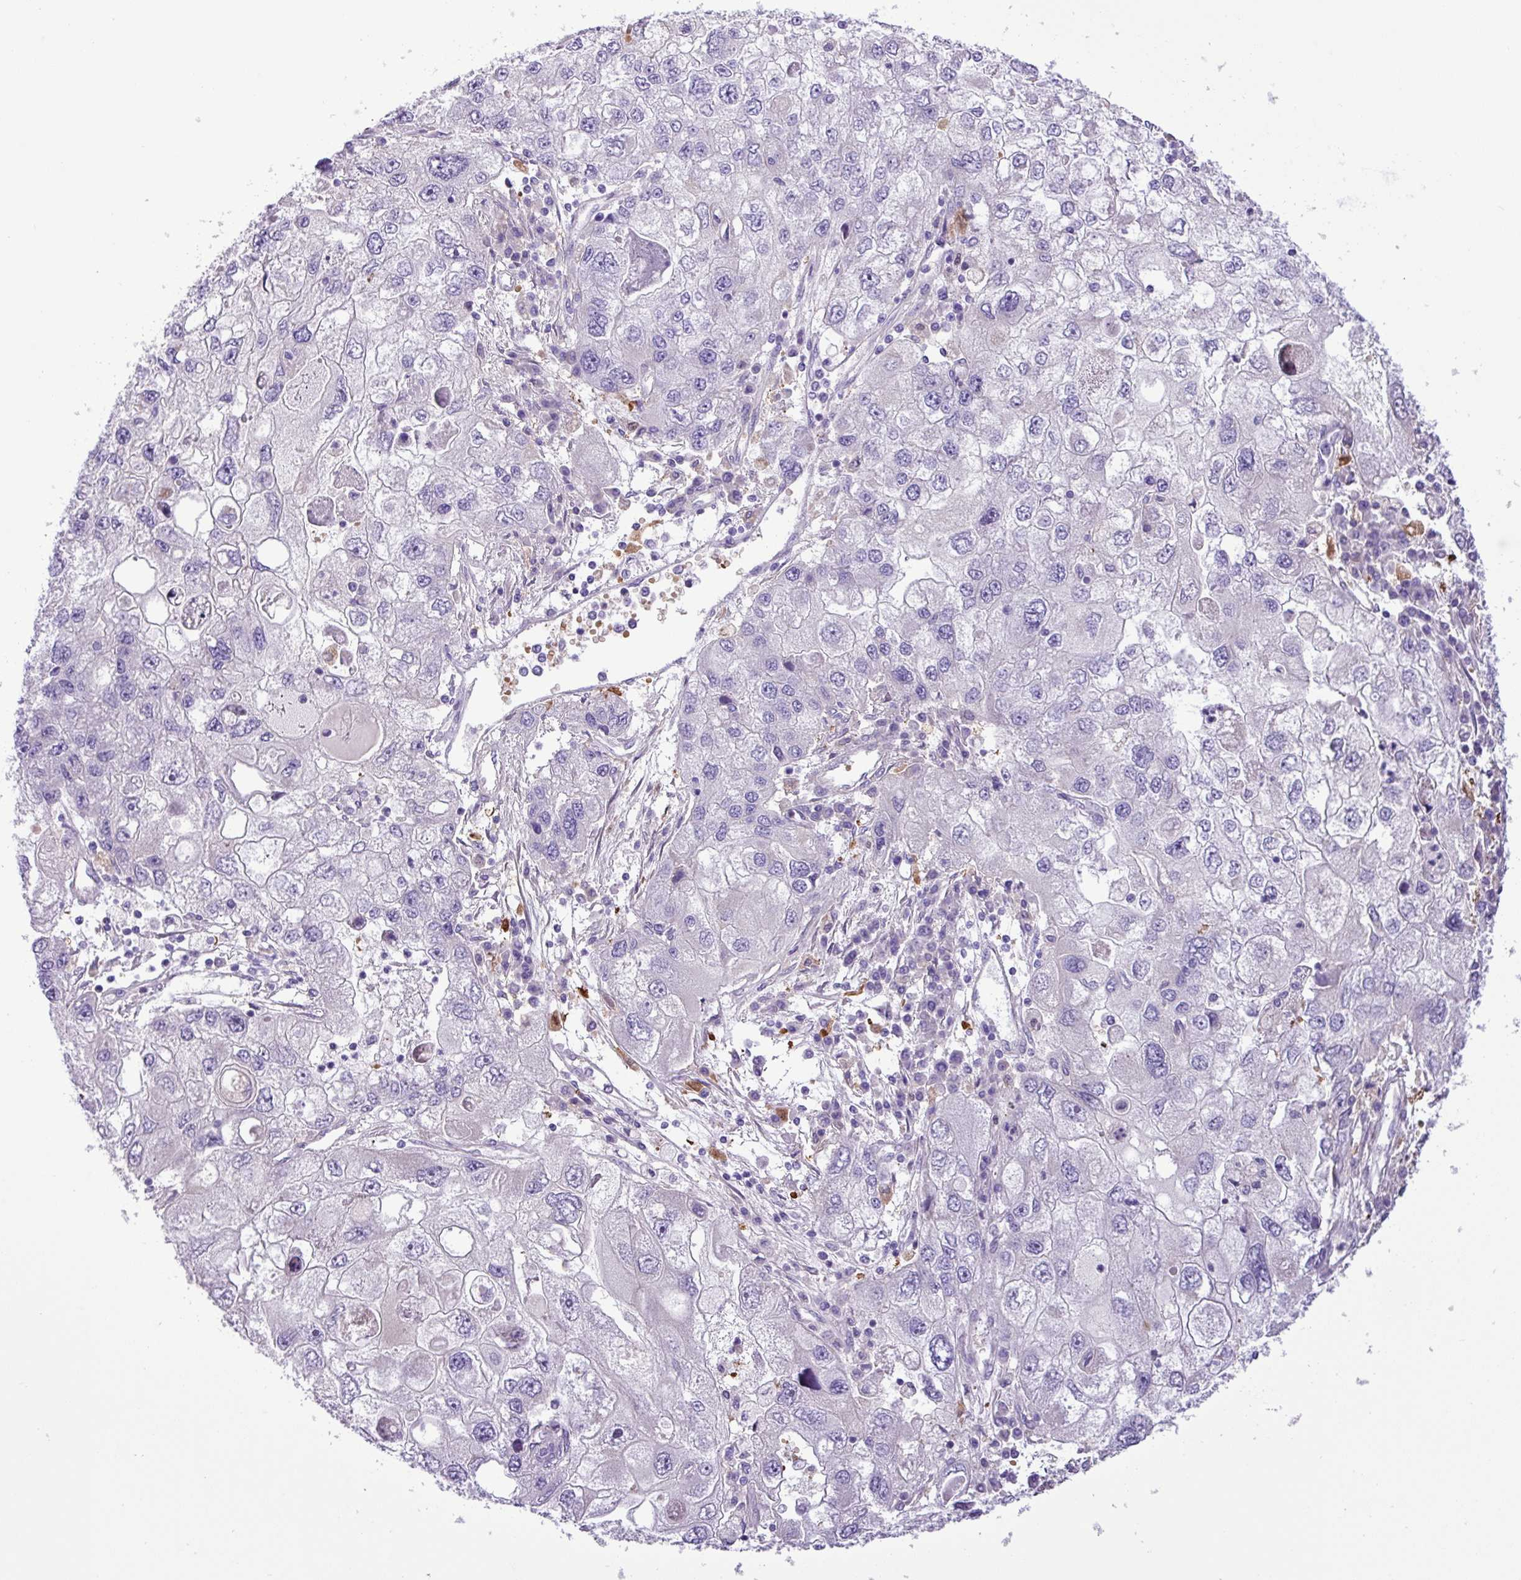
{"staining": {"intensity": "negative", "quantity": "none", "location": "none"}, "tissue": "endometrial cancer", "cell_type": "Tumor cells", "image_type": "cancer", "snomed": [{"axis": "morphology", "description": "Adenocarcinoma, NOS"}, {"axis": "topography", "description": "Endometrium"}], "caption": "Immunohistochemical staining of human endometrial cancer (adenocarcinoma) shows no significant staining in tumor cells. (DAB (3,3'-diaminobenzidine) IHC with hematoxylin counter stain).", "gene": "C11orf91", "patient": {"sex": "female", "age": 49}}